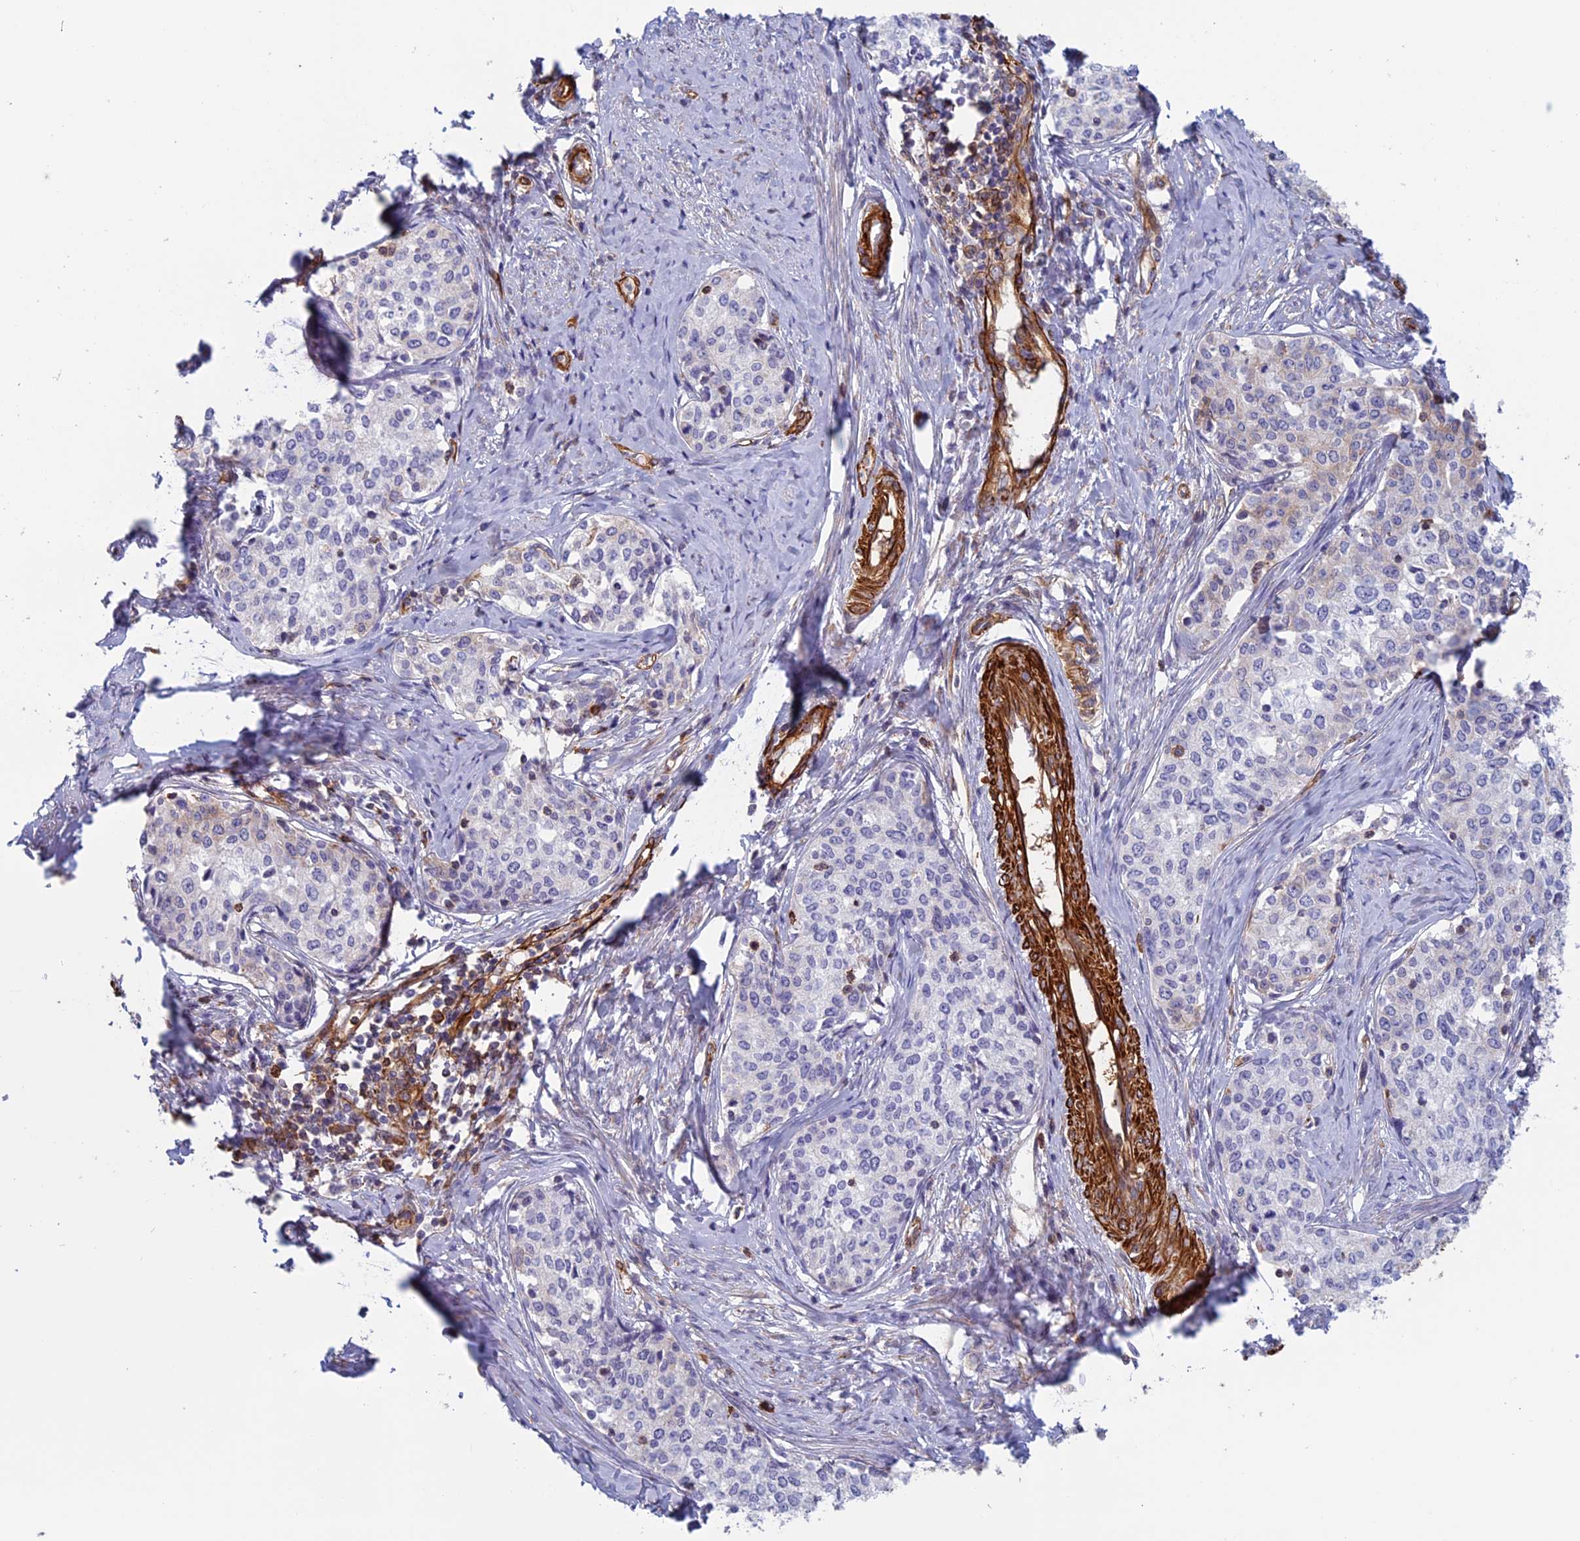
{"staining": {"intensity": "moderate", "quantity": "<25%", "location": "cytoplasmic/membranous"}, "tissue": "cervical cancer", "cell_type": "Tumor cells", "image_type": "cancer", "snomed": [{"axis": "morphology", "description": "Squamous cell carcinoma, NOS"}, {"axis": "morphology", "description": "Adenocarcinoma, NOS"}, {"axis": "topography", "description": "Cervix"}], "caption": "Immunohistochemistry image of human squamous cell carcinoma (cervical) stained for a protein (brown), which displays low levels of moderate cytoplasmic/membranous staining in about <25% of tumor cells.", "gene": "ANGPTL2", "patient": {"sex": "female", "age": 52}}